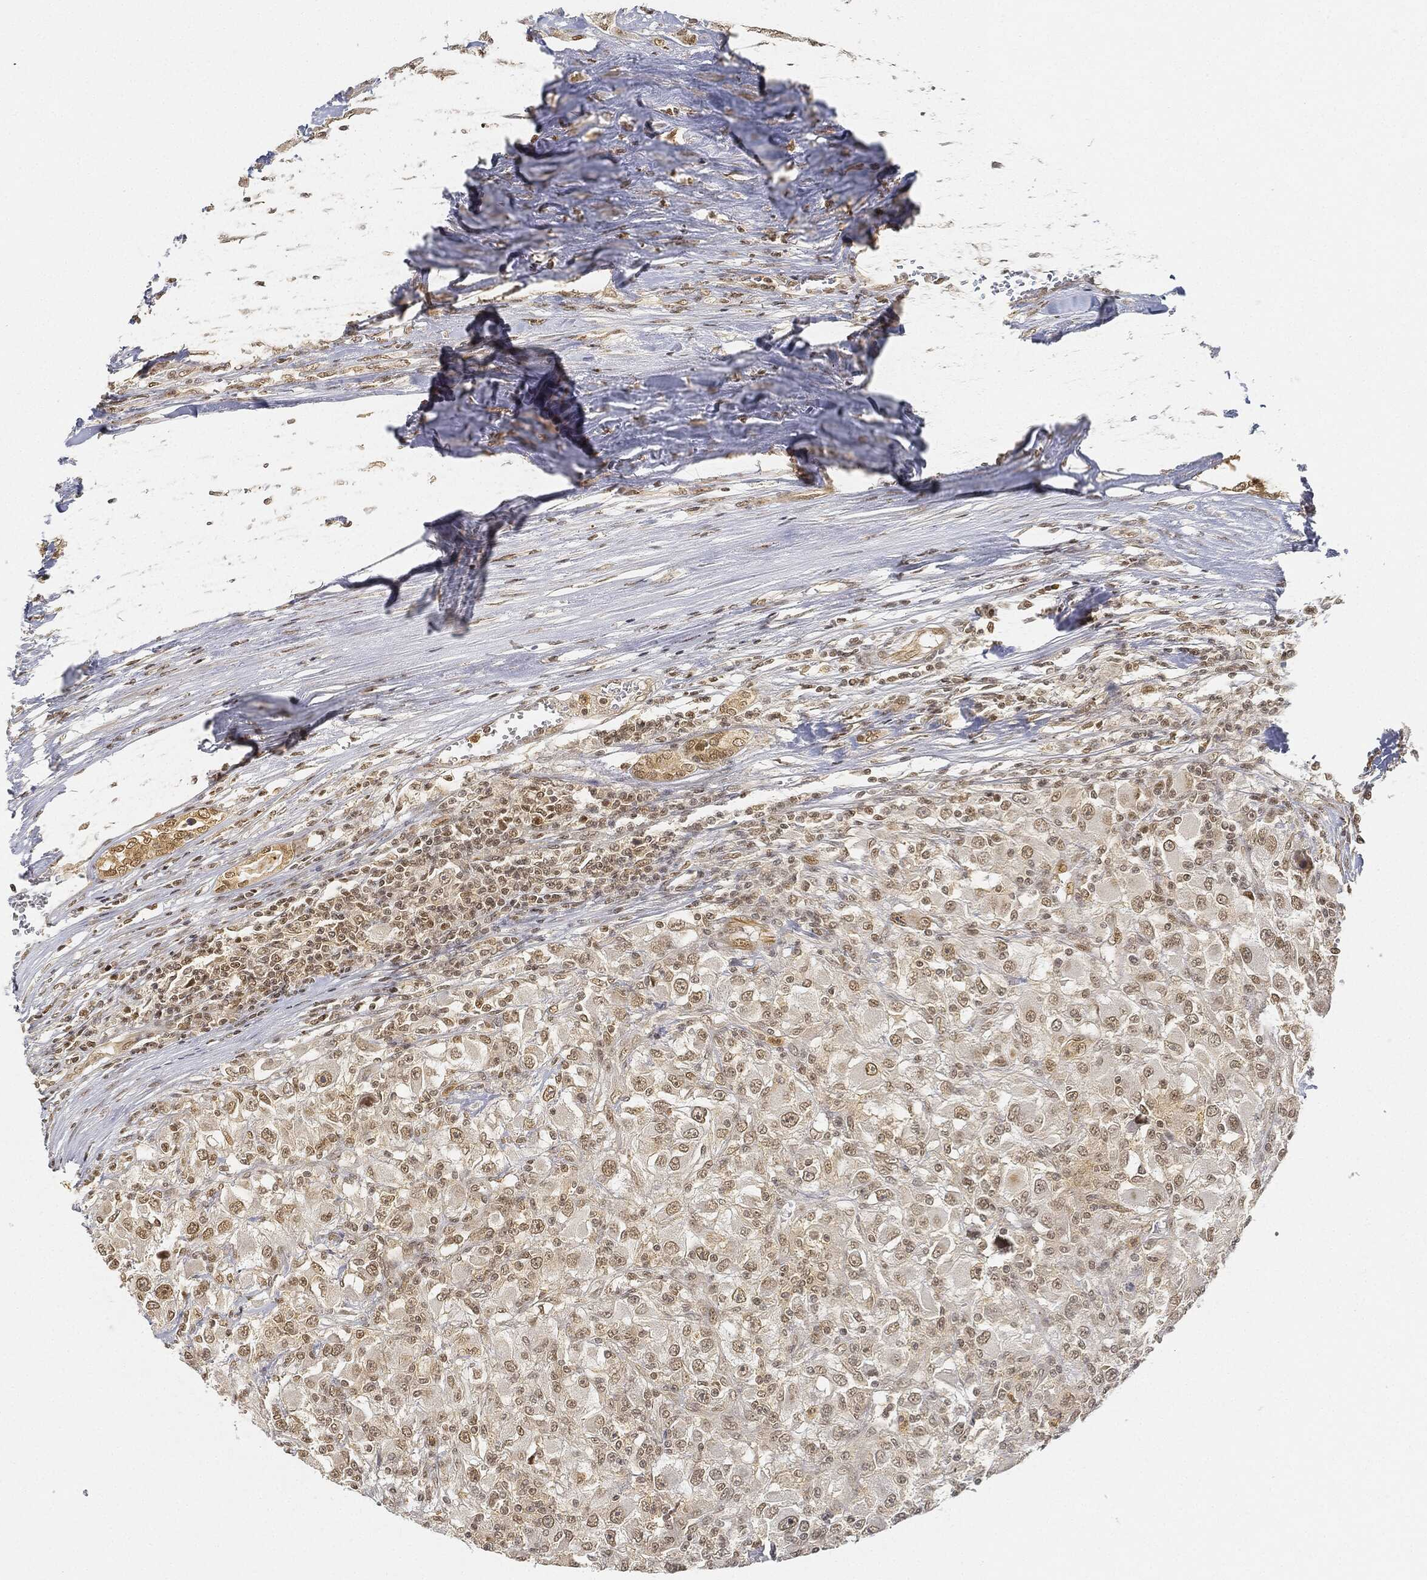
{"staining": {"intensity": "moderate", "quantity": "<25%", "location": "nuclear"}, "tissue": "renal cancer", "cell_type": "Tumor cells", "image_type": "cancer", "snomed": [{"axis": "morphology", "description": "Adenocarcinoma, NOS"}, {"axis": "topography", "description": "Kidney"}], "caption": "Protein staining shows moderate nuclear positivity in approximately <25% of tumor cells in renal adenocarcinoma. (IHC, brightfield microscopy, high magnification).", "gene": "CIB1", "patient": {"sex": "female", "age": 67}}